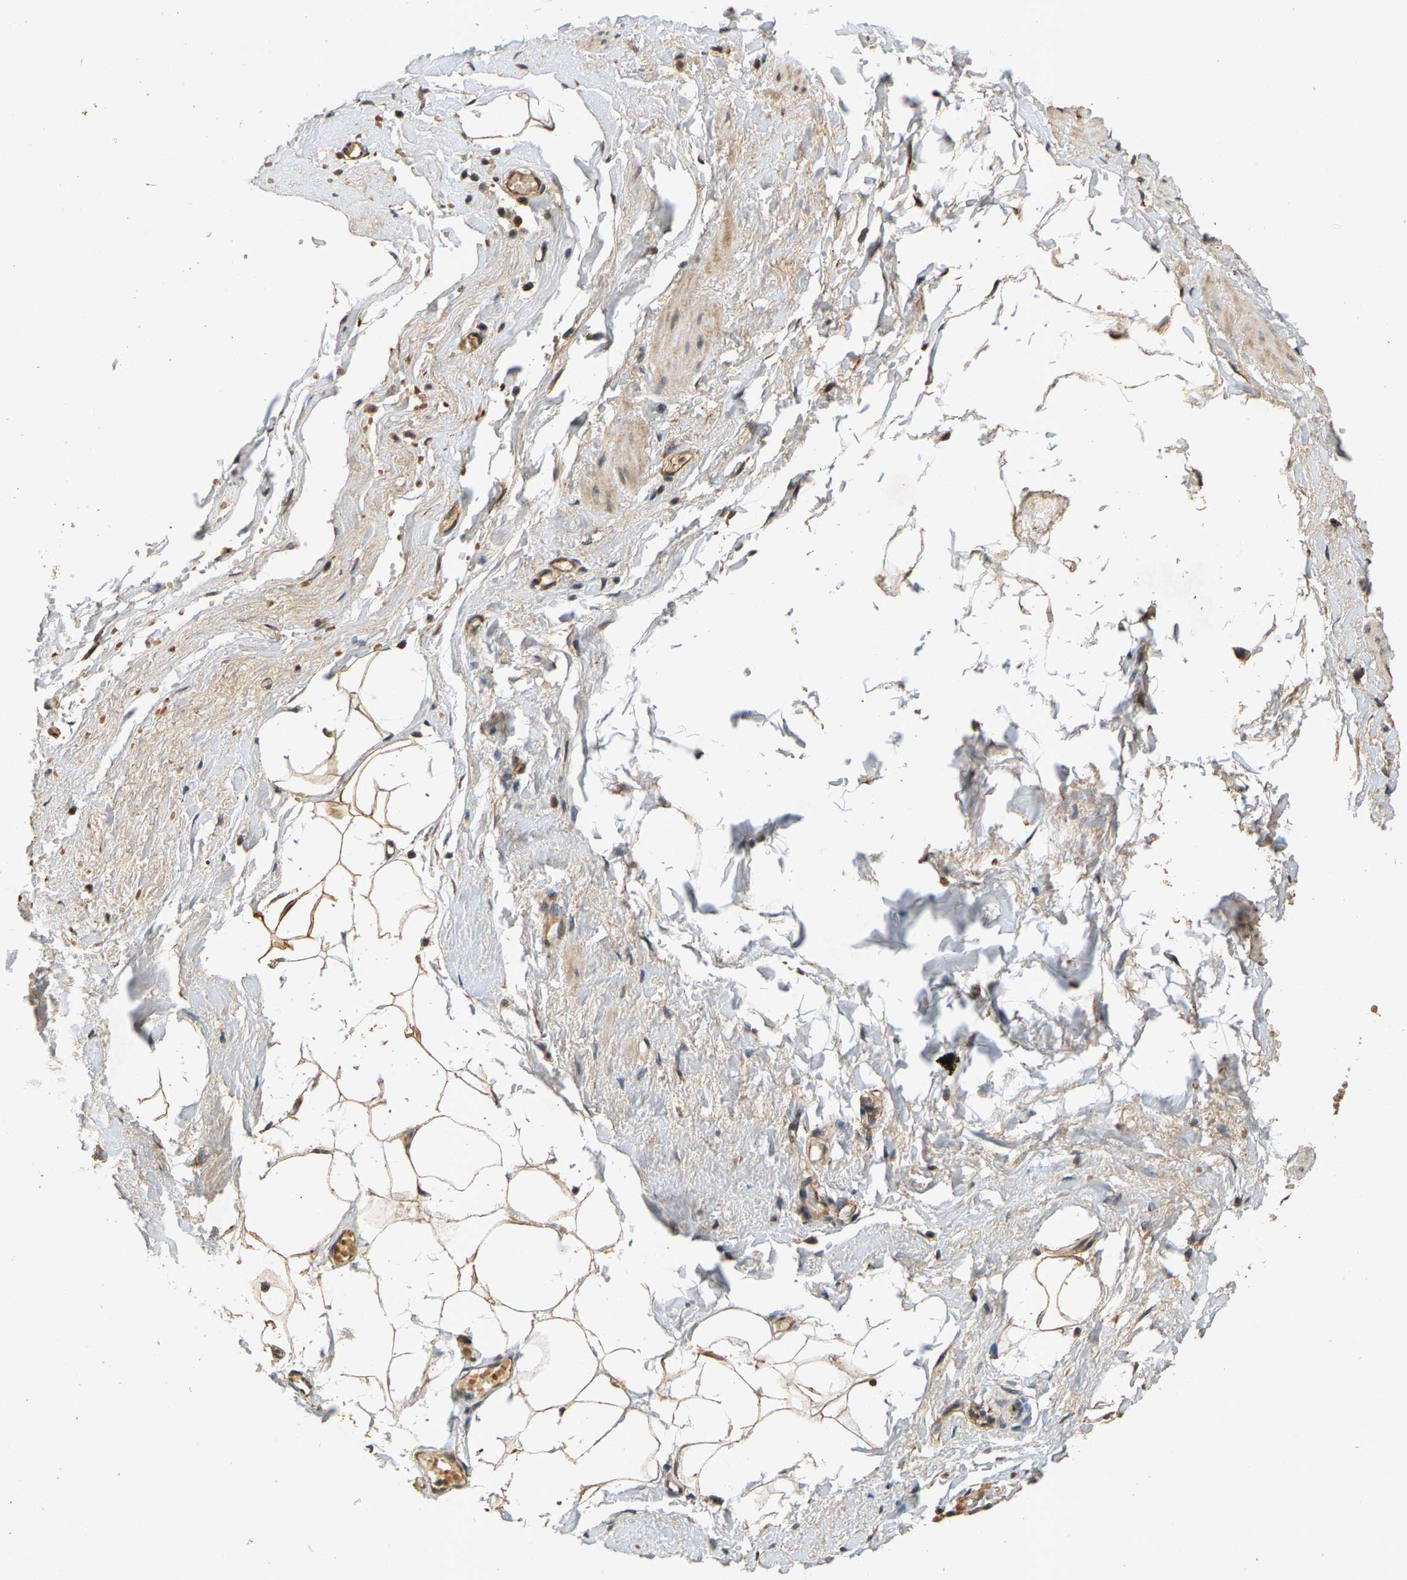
{"staining": {"intensity": "strong", "quantity": ">75%", "location": "cytoplasmic/membranous,nuclear"}, "tissue": "adipose tissue", "cell_type": "Adipocytes", "image_type": "normal", "snomed": [{"axis": "morphology", "description": "Normal tissue, NOS"}, {"axis": "topography", "description": "Soft tissue"}], "caption": "This image exhibits benign adipose tissue stained with IHC to label a protein in brown. The cytoplasmic/membranous,nuclear of adipocytes show strong positivity for the protein. Nuclei are counter-stained blue.", "gene": "CIDEC", "patient": {"sex": "male", "age": 72}}